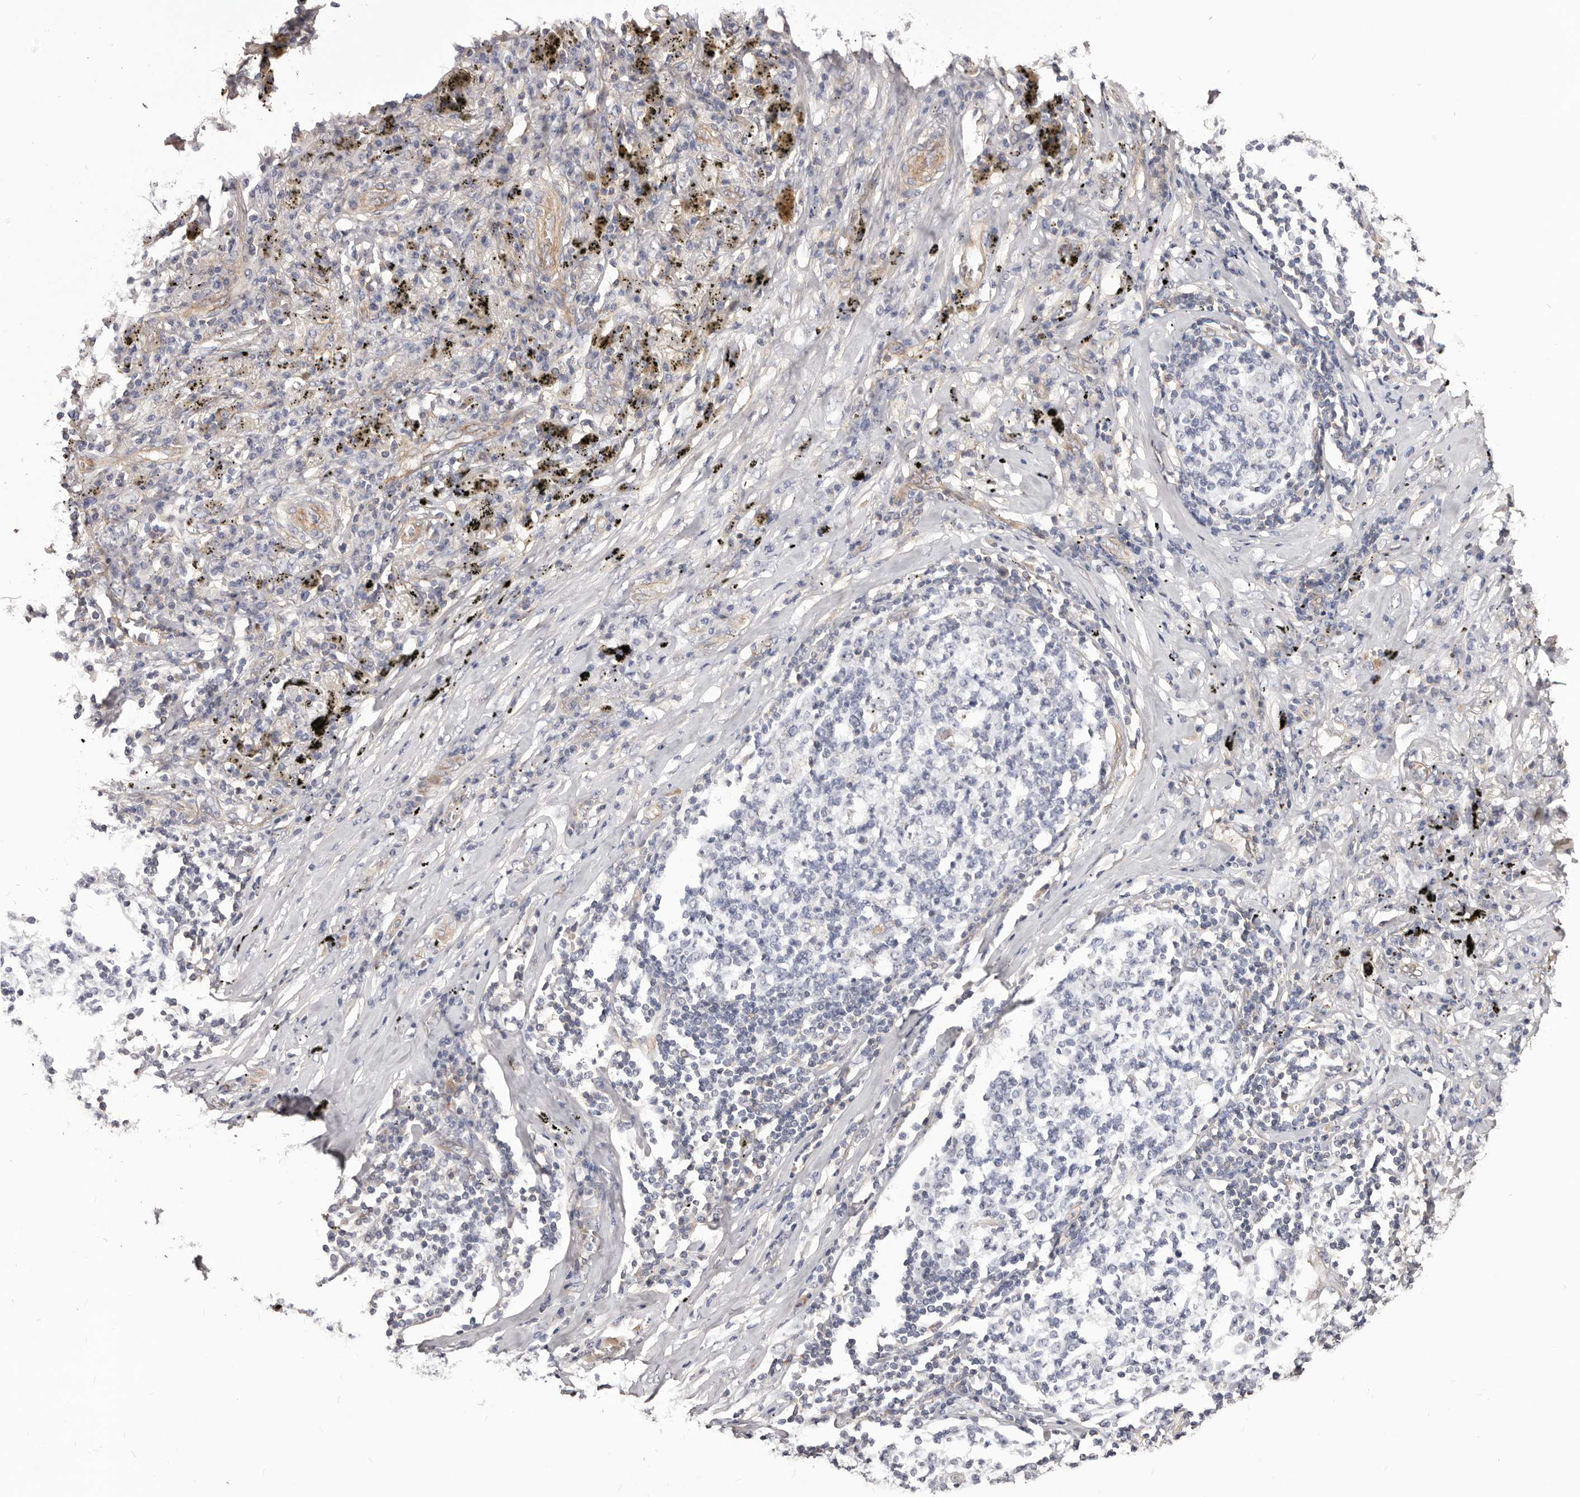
{"staining": {"intensity": "negative", "quantity": "none", "location": "none"}, "tissue": "lung cancer", "cell_type": "Tumor cells", "image_type": "cancer", "snomed": [{"axis": "morphology", "description": "Squamous cell carcinoma, NOS"}, {"axis": "topography", "description": "Lung"}], "caption": "This is an IHC micrograph of lung squamous cell carcinoma. There is no positivity in tumor cells.", "gene": "DMRT2", "patient": {"sex": "female", "age": 63}}